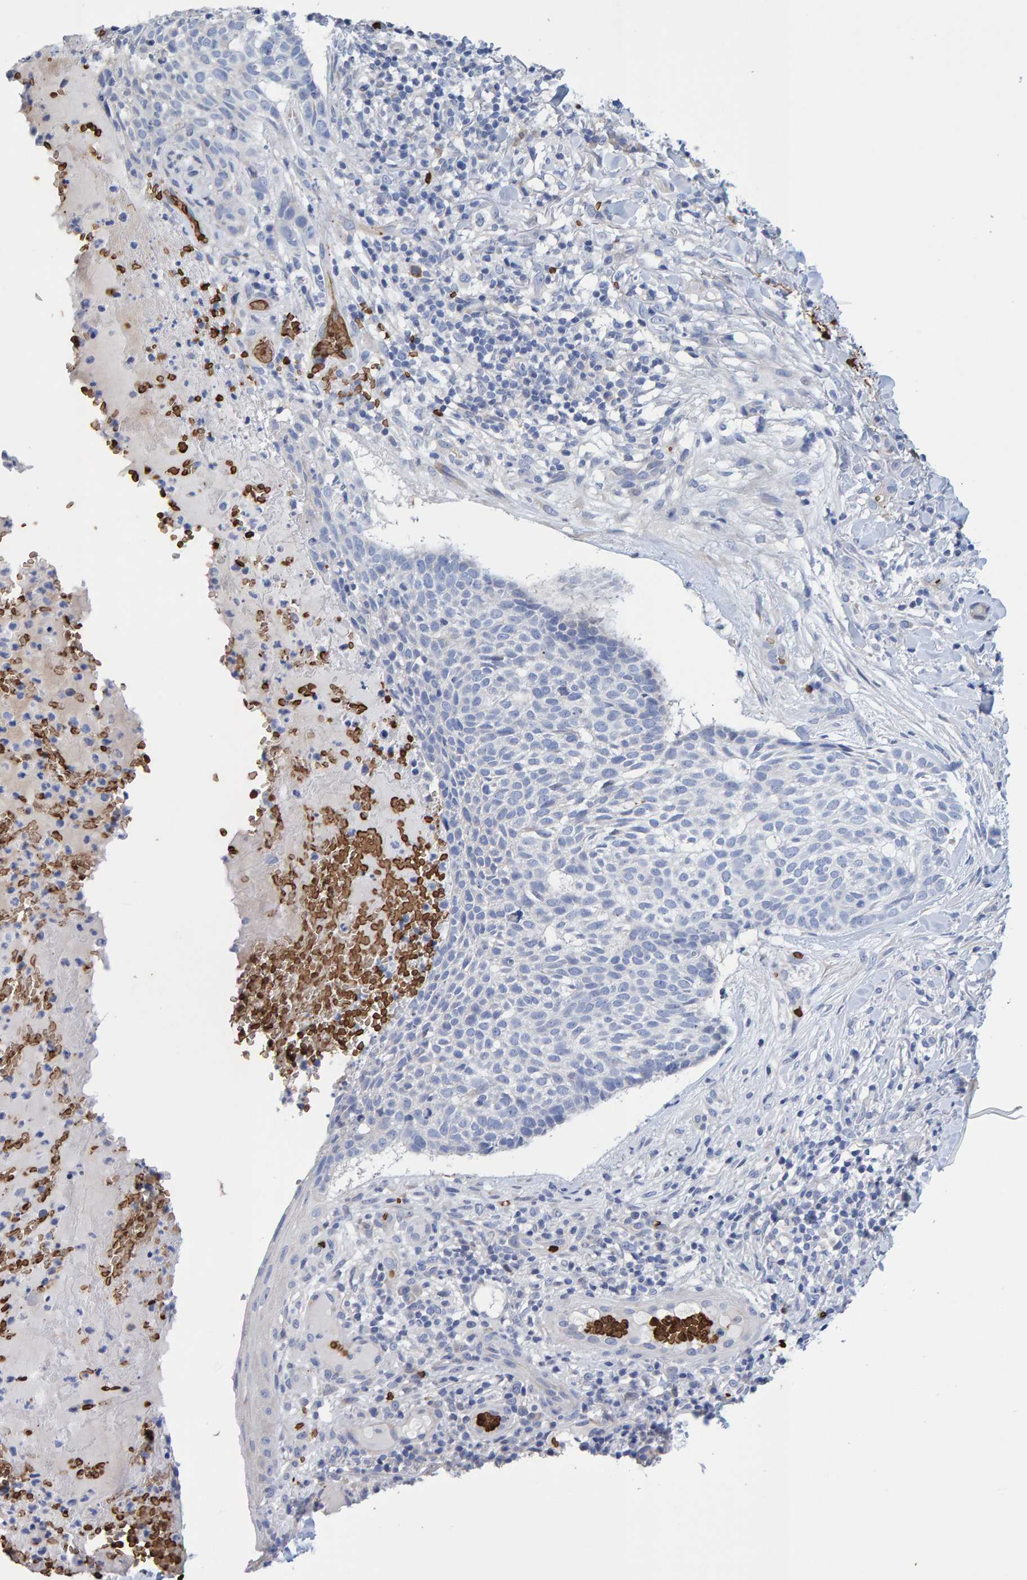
{"staining": {"intensity": "negative", "quantity": "none", "location": "none"}, "tissue": "skin cancer", "cell_type": "Tumor cells", "image_type": "cancer", "snomed": [{"axis": "morphology", "description": "Normal tissue, NOS"}, {"axis": "morphology", "description": "Basal cell carcinoma"}, {"axis": "topography", "description": "Skin"}], "caption": "The IHC image has no significant expression in tumor cells of skin basal cell carcinoma tissue.", "gene": "VPS9D1", "patient": {"sex": "male", "age": 67}}